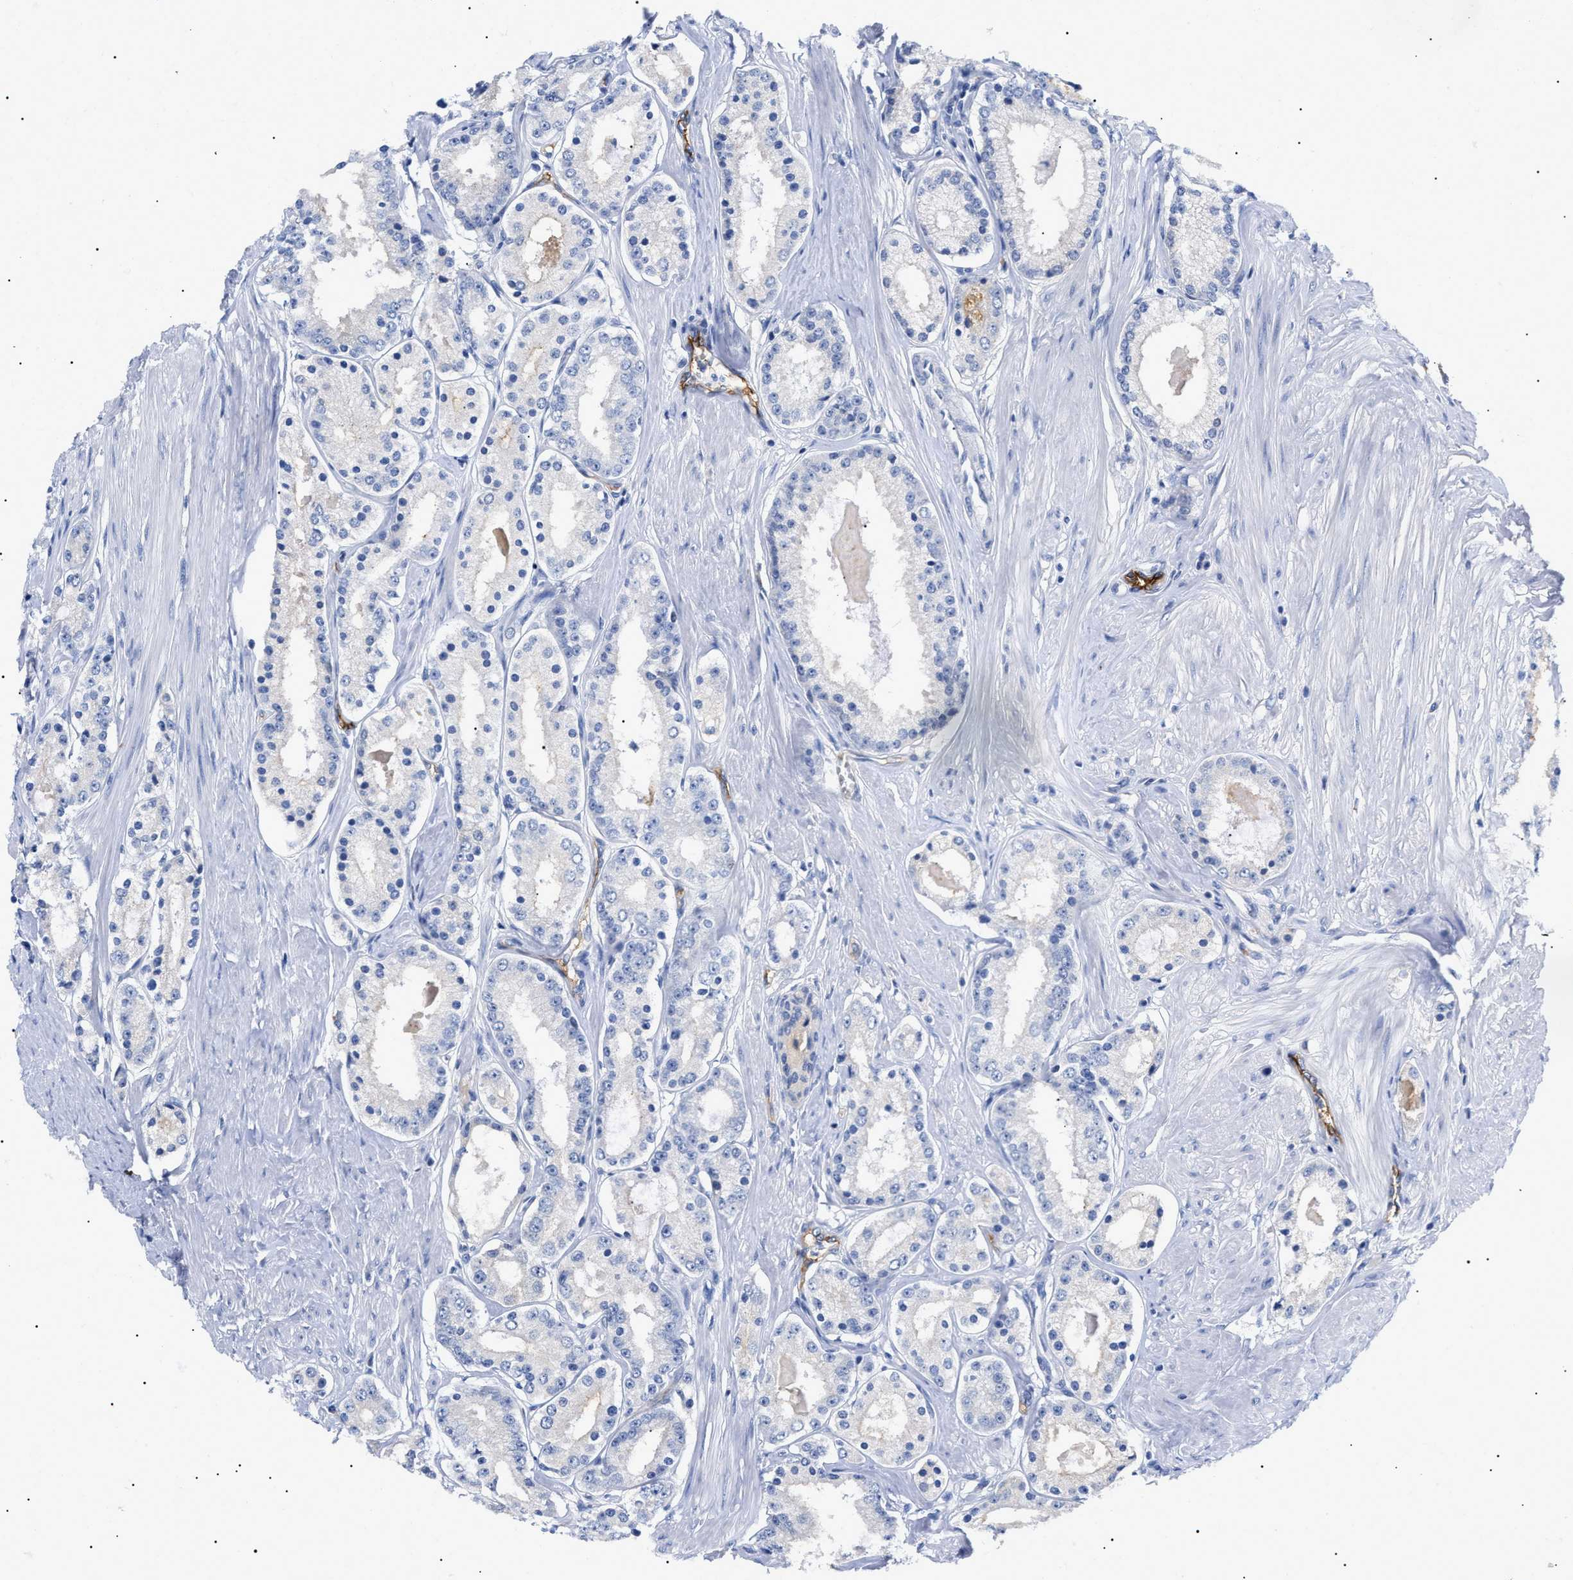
{"staining": {"intensity": "negative", "quantity": "none", "location": "none"}, "tissue": "prostate cancer", "cell_type": "Tumor cells", "image_type": "cancer", "snomed": [{"axis": "morphology", "description": "Adenocarcinoma, Low grade"}, {"axis": "topography", "description": "Prostate"}], "caption": "A photomicrograph of prostate cancer stained for a protein shows no brown staining in tumor cells.", "gene": "ACKR1", "patient": {"sex": "male", "age": 63}}